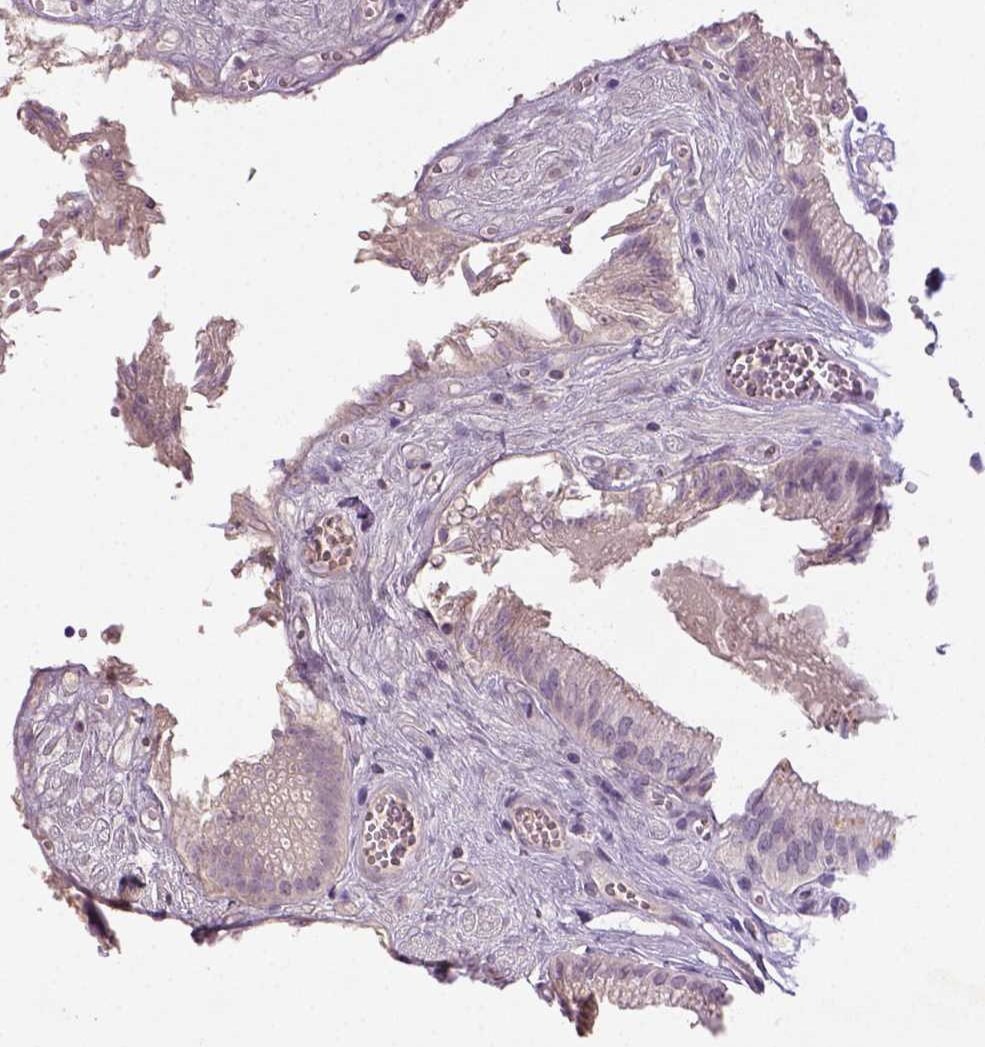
{"staining": {"intensity": "negative", "quantity": "none", "location": "none"}, "tissue": "gallbladder", "cell_type": "Glandular cells", "image_type": "normal", "snomed": [{"axis": "morphology", "description": "Normal tissue, NOS"}, {"axis": "topography", "description": "Gallbladder"}, {"axis": "topography", "description": "Peripheral nerve tissue"}], "caption": "IHC image of normal human gallbladder stained for a protein (brown), which reveals no positivity in glandular cells.", "gene": "NLGN2", "patient": {"sex": "male", "age": 17}}